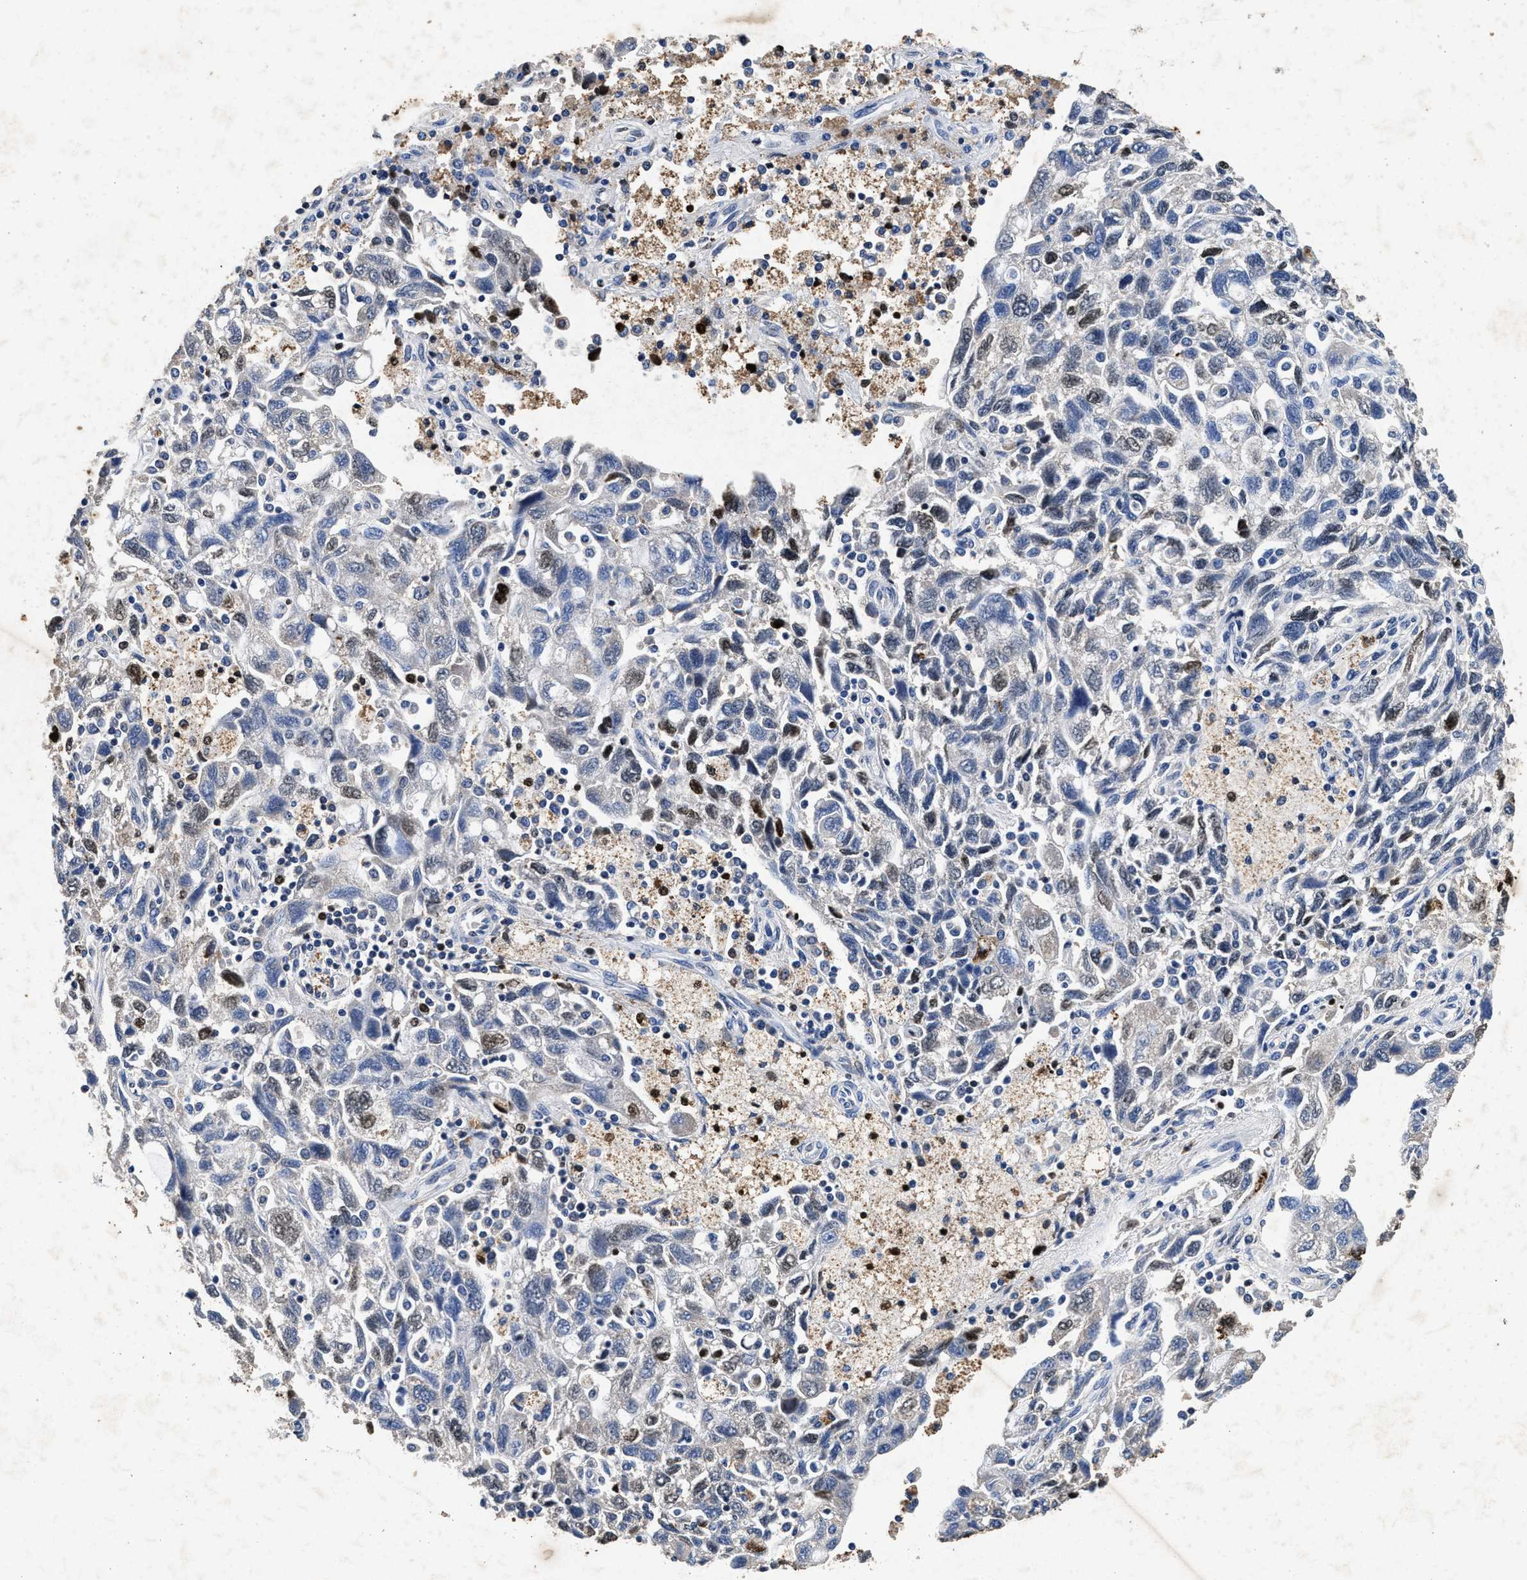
{"staining": {"intensity": "weak", "quantity": "<25%", "location": "cytoplasmic/membranous"}, "tissue": "ovarian cancer", "cell_type": "Tumor cells", "image_type": "cancer", "snomed": [{"axis": "morphology", "description": "Carcinoma, NOS"}, {"axis": "morphology", "description": "Cystadenocarcinoma, serous, NOS"}, {"axis": "topography", "description": "Ovary"}], "caption": "Immunohistochemical staining of human ovarian carcinoma demonstrates no significant expression in tumor cells.", "gene": "LTB4R2", "patient": {"sex": "female", "age": 69}}